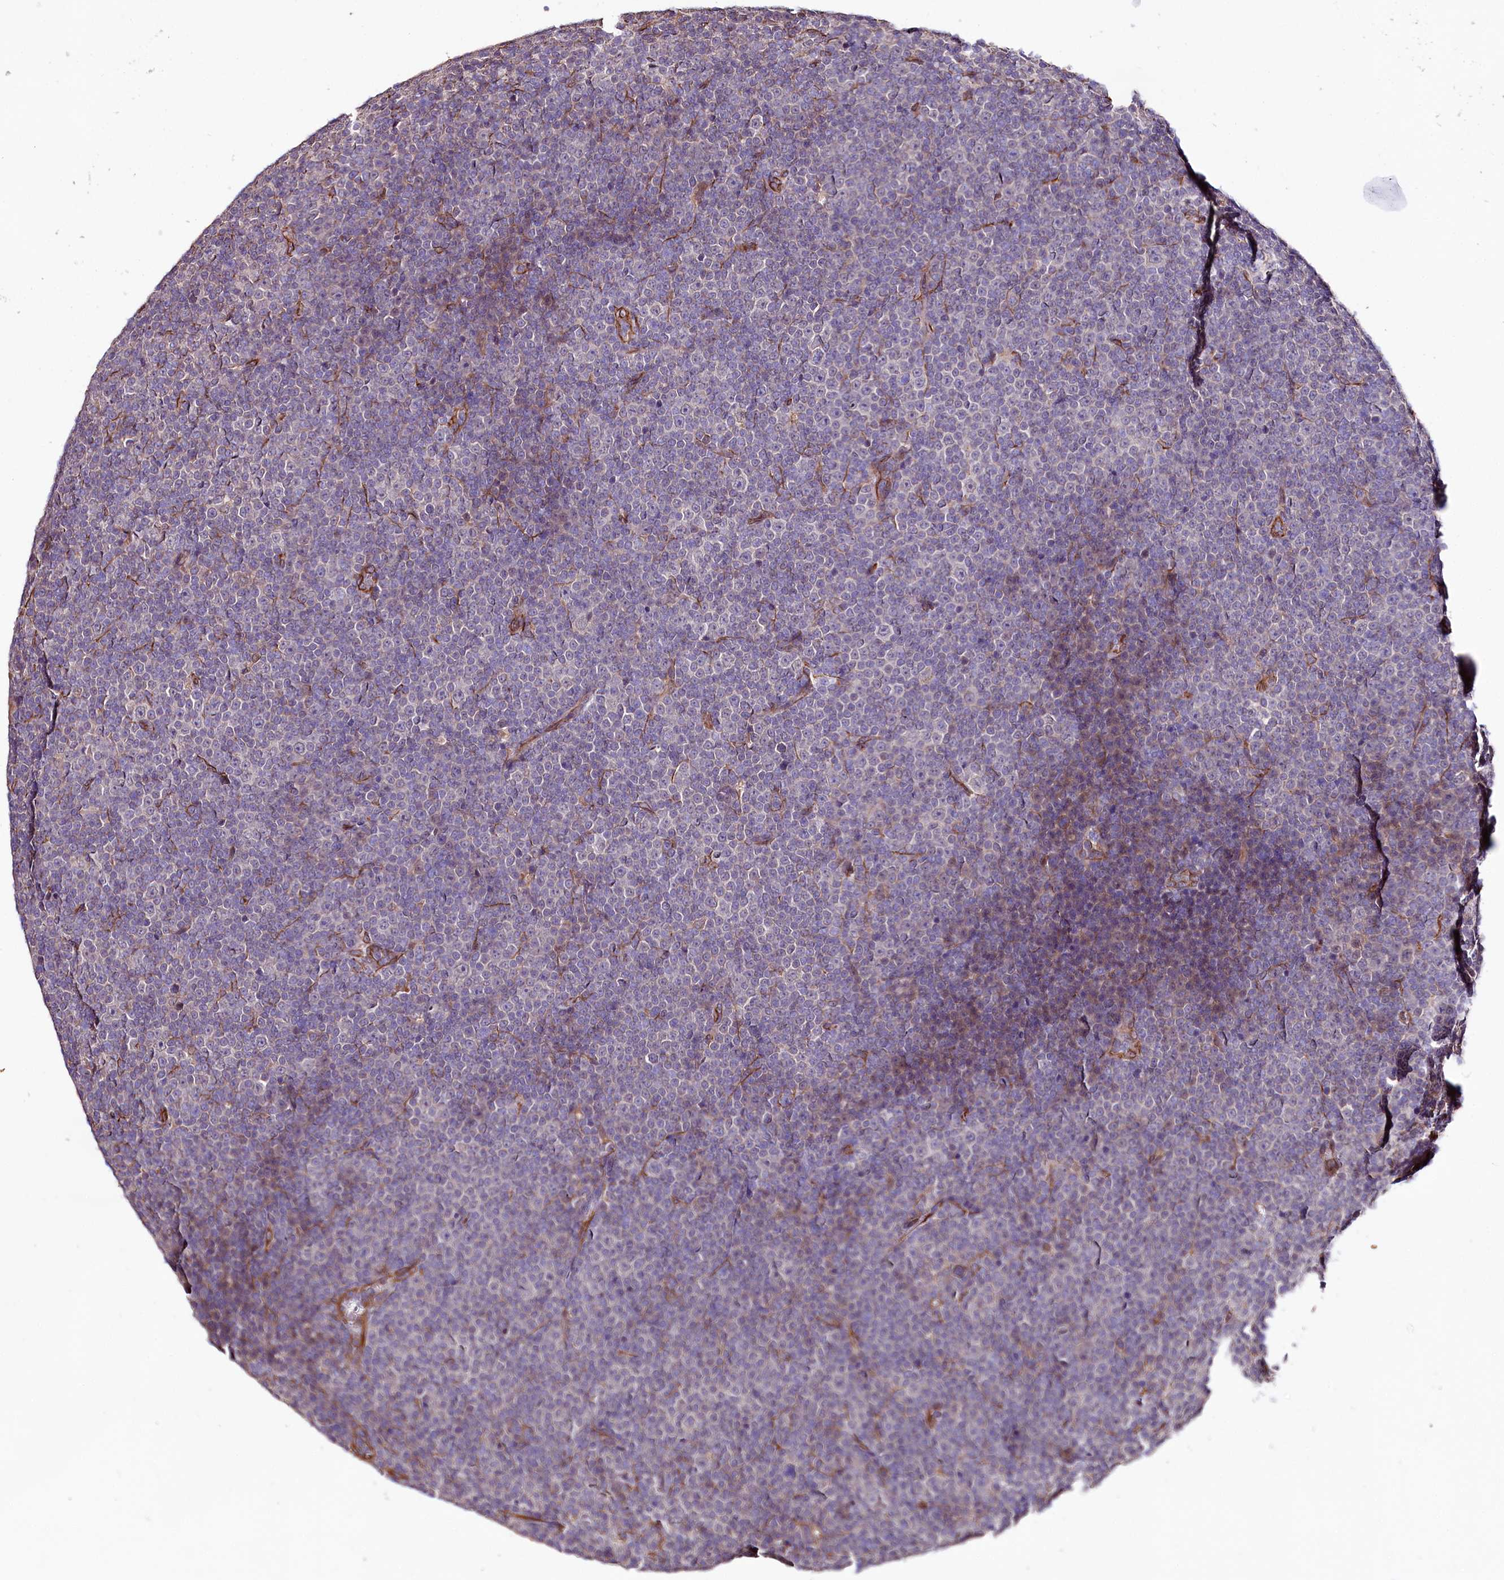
{"staining": {"intensity": "negative", "quantity": "none", "location": "none"}, "tissue": "lymphoma", "cell_type": "Tumor cells", "image_type": "cancer", "snomed": [{"axis": "morphology", "description": "Malignant lymphoma, non-Hodgkin's type, Low grade"}, {"axis": "topography", "description": "Lymph node"}], "caption": "A photomicrograph of human lymphoma is negative for staining in tumor cells. (DAB (3,3'-diaminobenzidine) immunohistochemistry visualized using brightfield microscopy, high magnification).", "gene": "TTC12", "patient": {"sex": "female", "age": 67}}